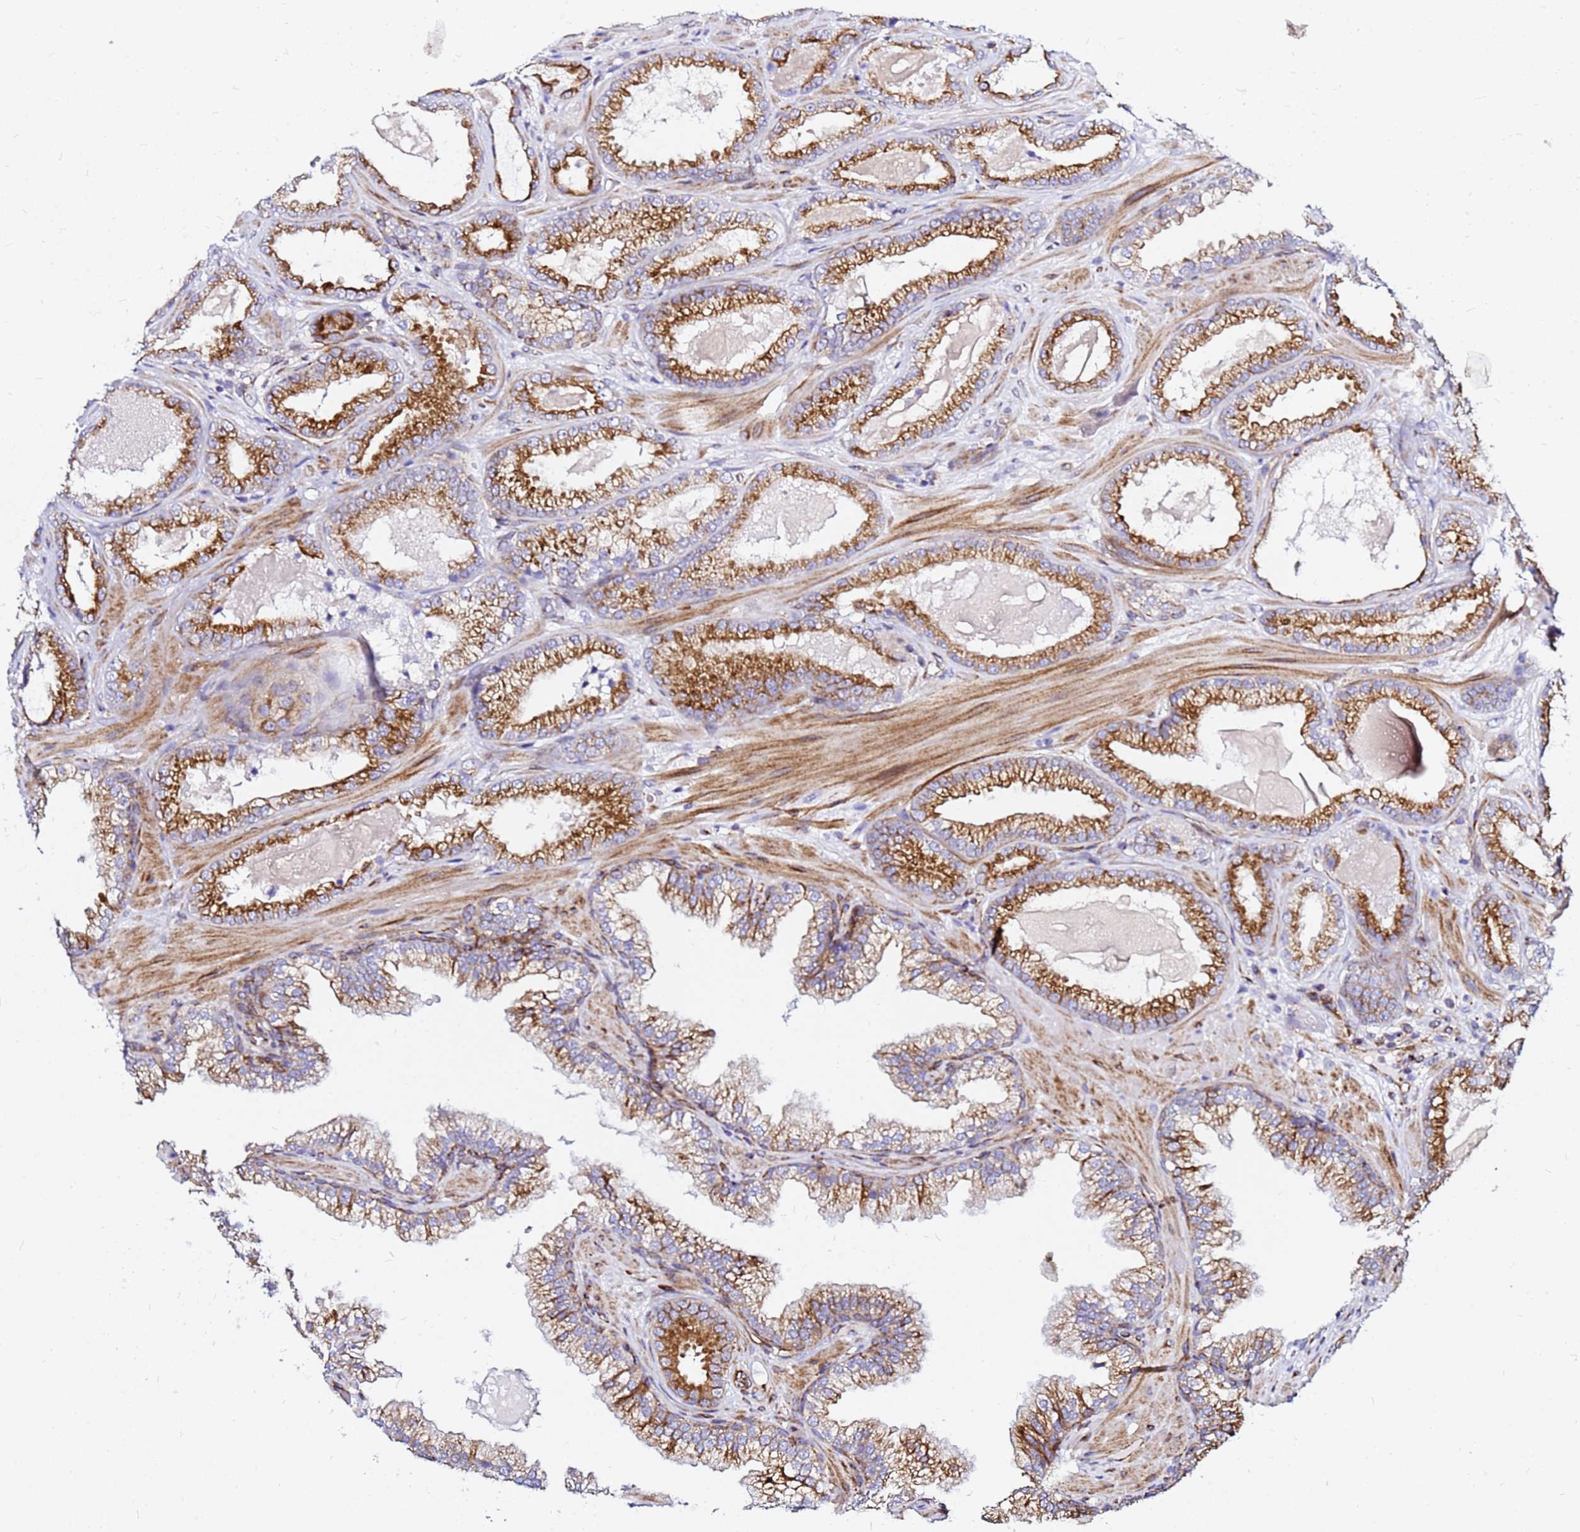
{"staining": {"intensity": "strong", "quantity": ">75%", "location": "cytoplasmic/membranous"}, "tissue": "prostate cancer", "cell_type": "Tumor cells", "image_type": "cancer", "snomed": [{"axis": "morphology", "description": "Adenocarcinoma, Low grade"}, {"axis": "topography", "description": "Prostate"}], "caption": "There is high levels of strong cytoplasmic/membranous staining in tumor cells of prostate cancer (adenocarcinoma (low-grade)), as demonstrated by immunohistochemical staining (brown color).", "gene": "TUBA8", "patient": {"sex": "male", "age": 57}}